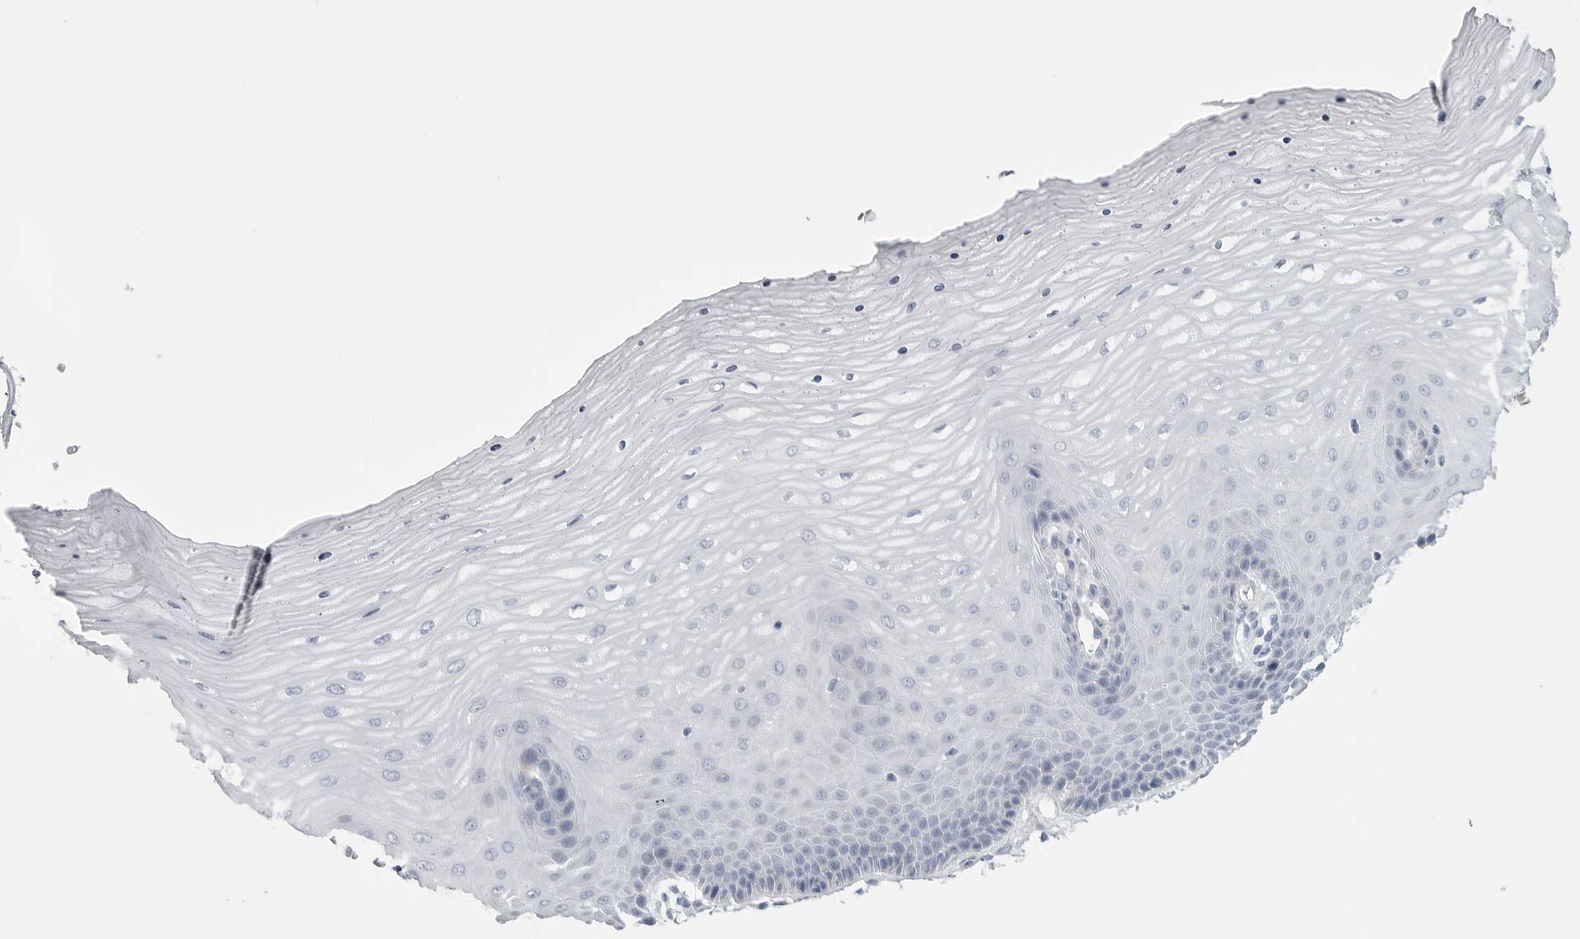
{"staining": {"intensity": "negative", "quantity": "none", "location": "none"}, "tissue": "cervix", "cell_type": "Glandular cells", "image_type": "normal", "snomed": [{"axis": "morphology", "description": "Normal tissue, NOS"}, {"axis": "topography", "description": "Cervix"}], "caption": "The immunohistochemistry photomicrograph has no significant expression in glandular cells of cervix. (DAB (3,3'-diaminobenzidine) immunohistochemistry (IHC) with hematoxylin counter stain).", "gene": "TNR", "patient": {"sex": "female", "age": 55}}